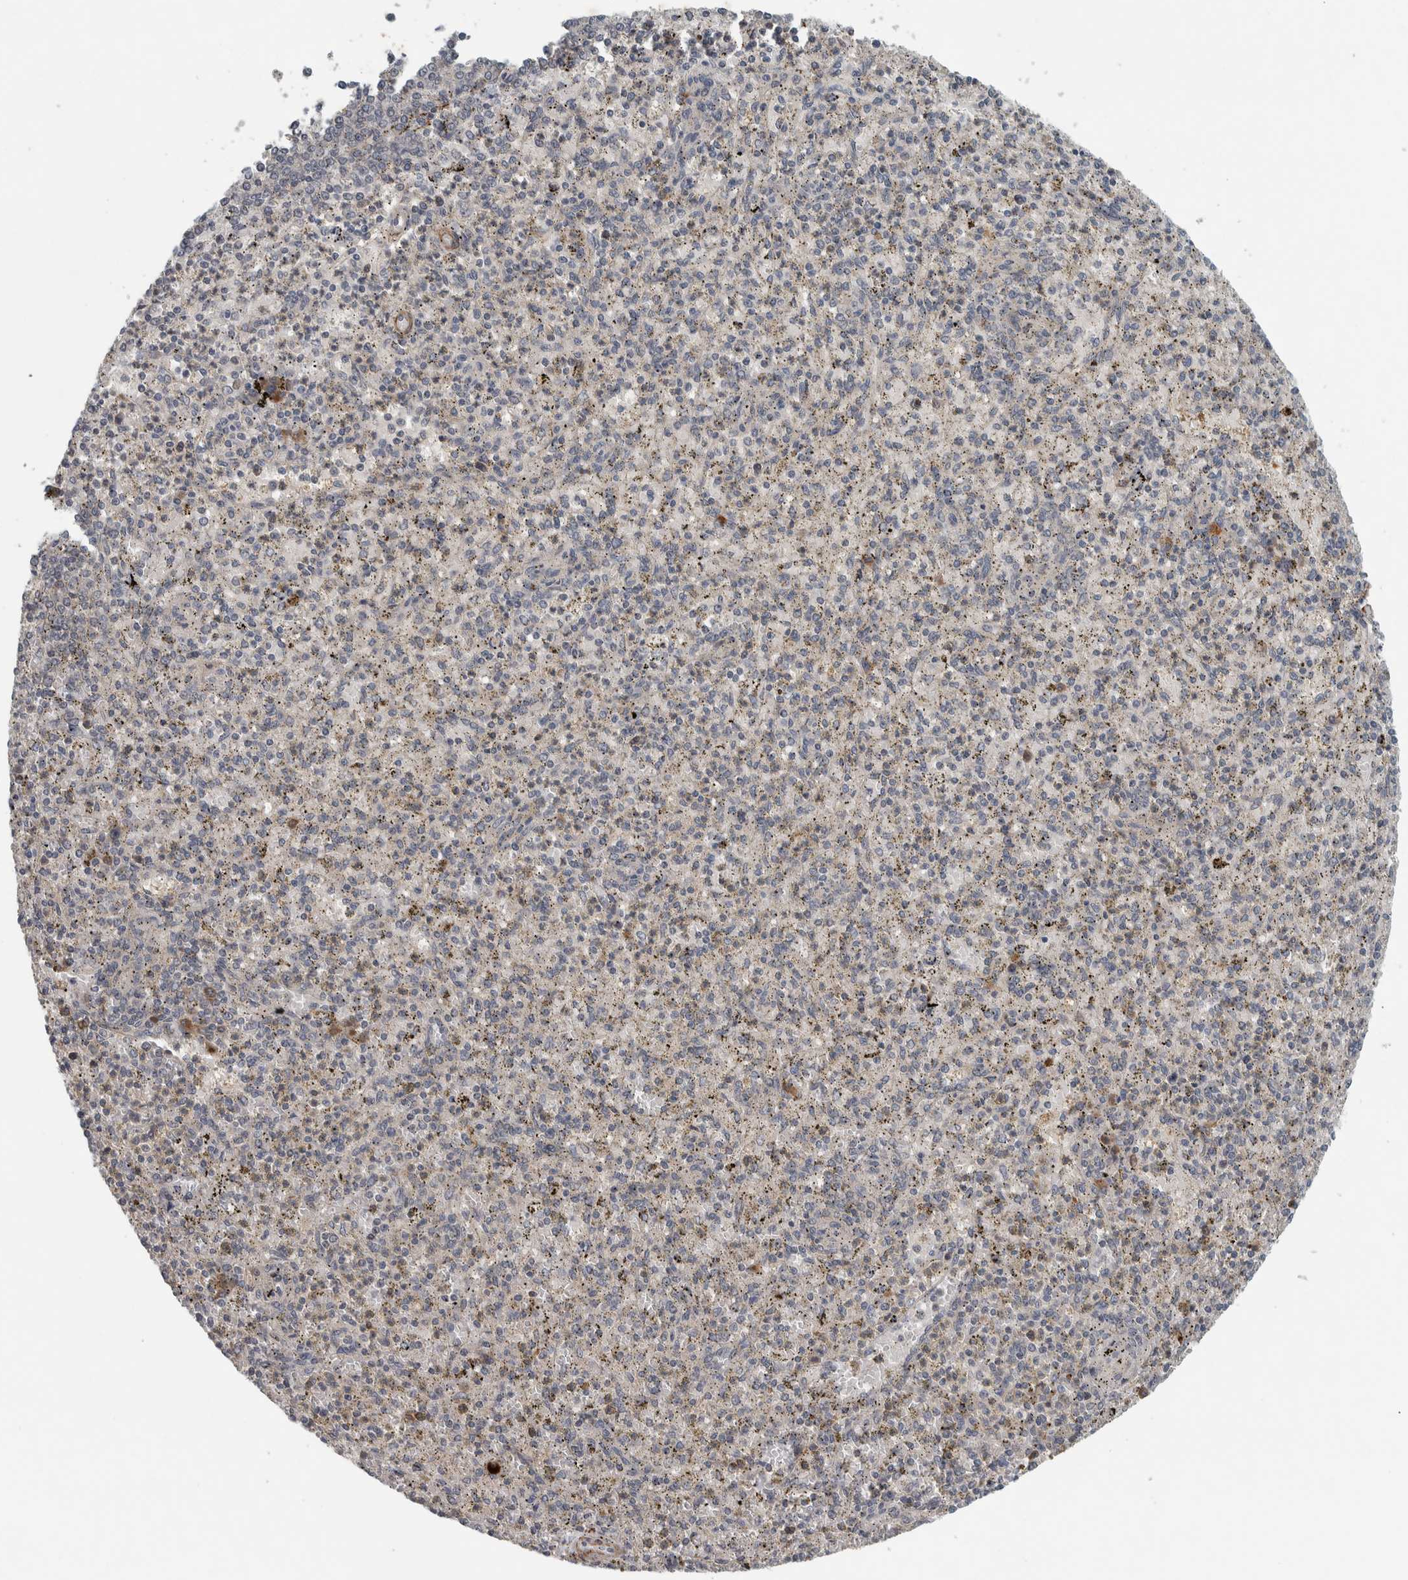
{"staining": {"intensity": "negative", "quantity": "none", "location": "none"}, "tissue": "spleen", "cell_type": "Cells in red pulp", "image_type": "normal", "snomed": [{"axis": "morphology", "description": "Normal tissue, NOS"}, {"axis": "topography", "description": "Spleen"}], "caption": "High power microscopy photomicrograph of an IHC histopathology image of unremarkable spleen, revealing no significant staining in cells in red pulp. (DAB immunohistochemistry (IHC) with hematoxylin counter stain).", "gene": "LBHD1", "patient": {"sex": "male", "age": 72}}